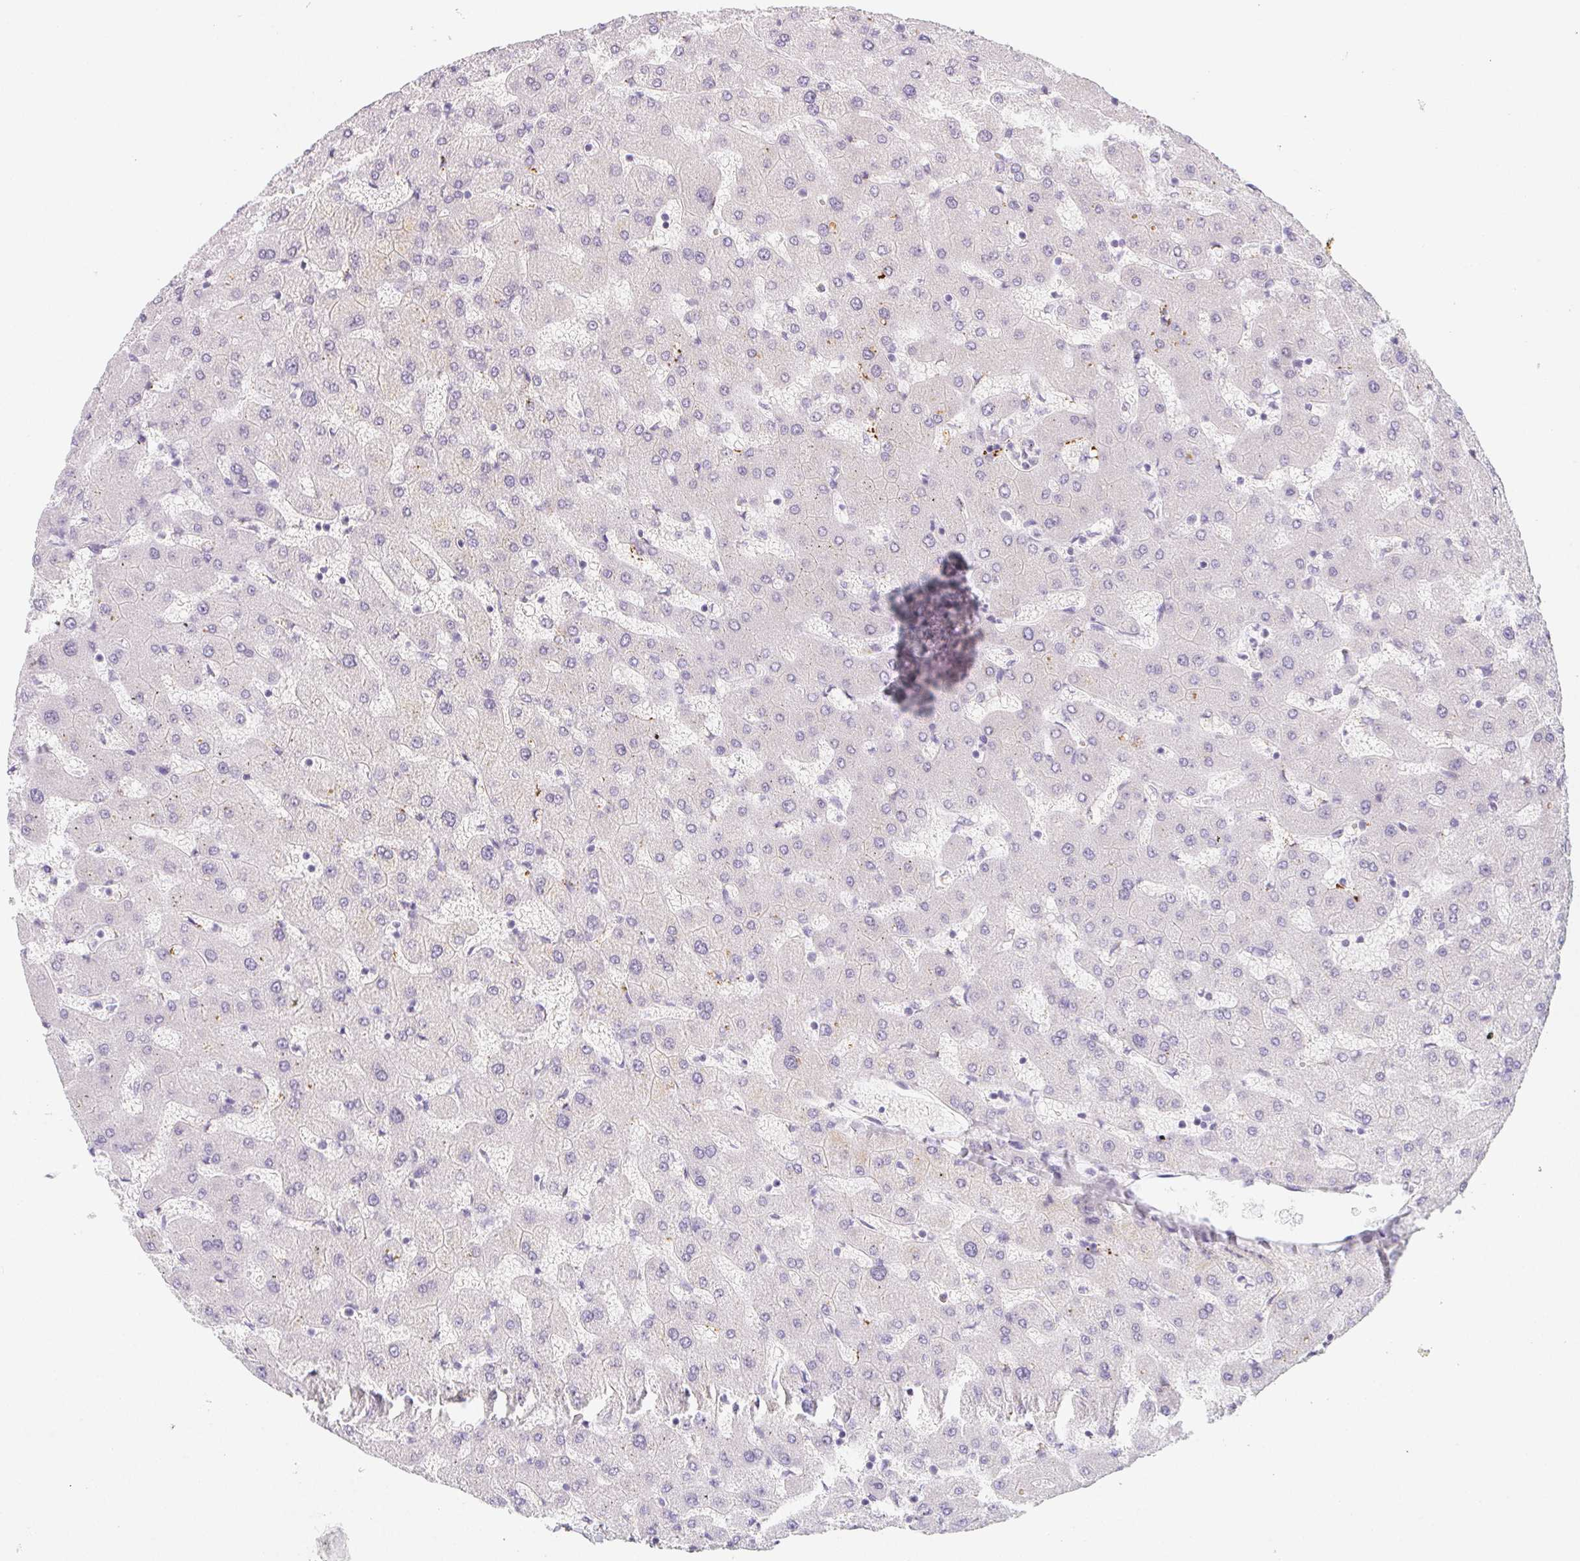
{"staining": {"intensity": "negative", "quantity": "none", "location": "none"}, "tissue": "liver", "cell_type": "Cholangiocytes", "image_type": "normal", "snomed": [{"axis": "morphology", "description": "Normal tissue, NOS"}, {"axis": "topography", "description": "Liver"}], "caption": "Cholangiocytes are negative for brown protein staining in normal liver. (DAB immunohistochemistry (IHC) visualized using brightfield microscopy, high magnification).", "gene": "ITIH2", "patient": {"sex": "female", "age": 63}}